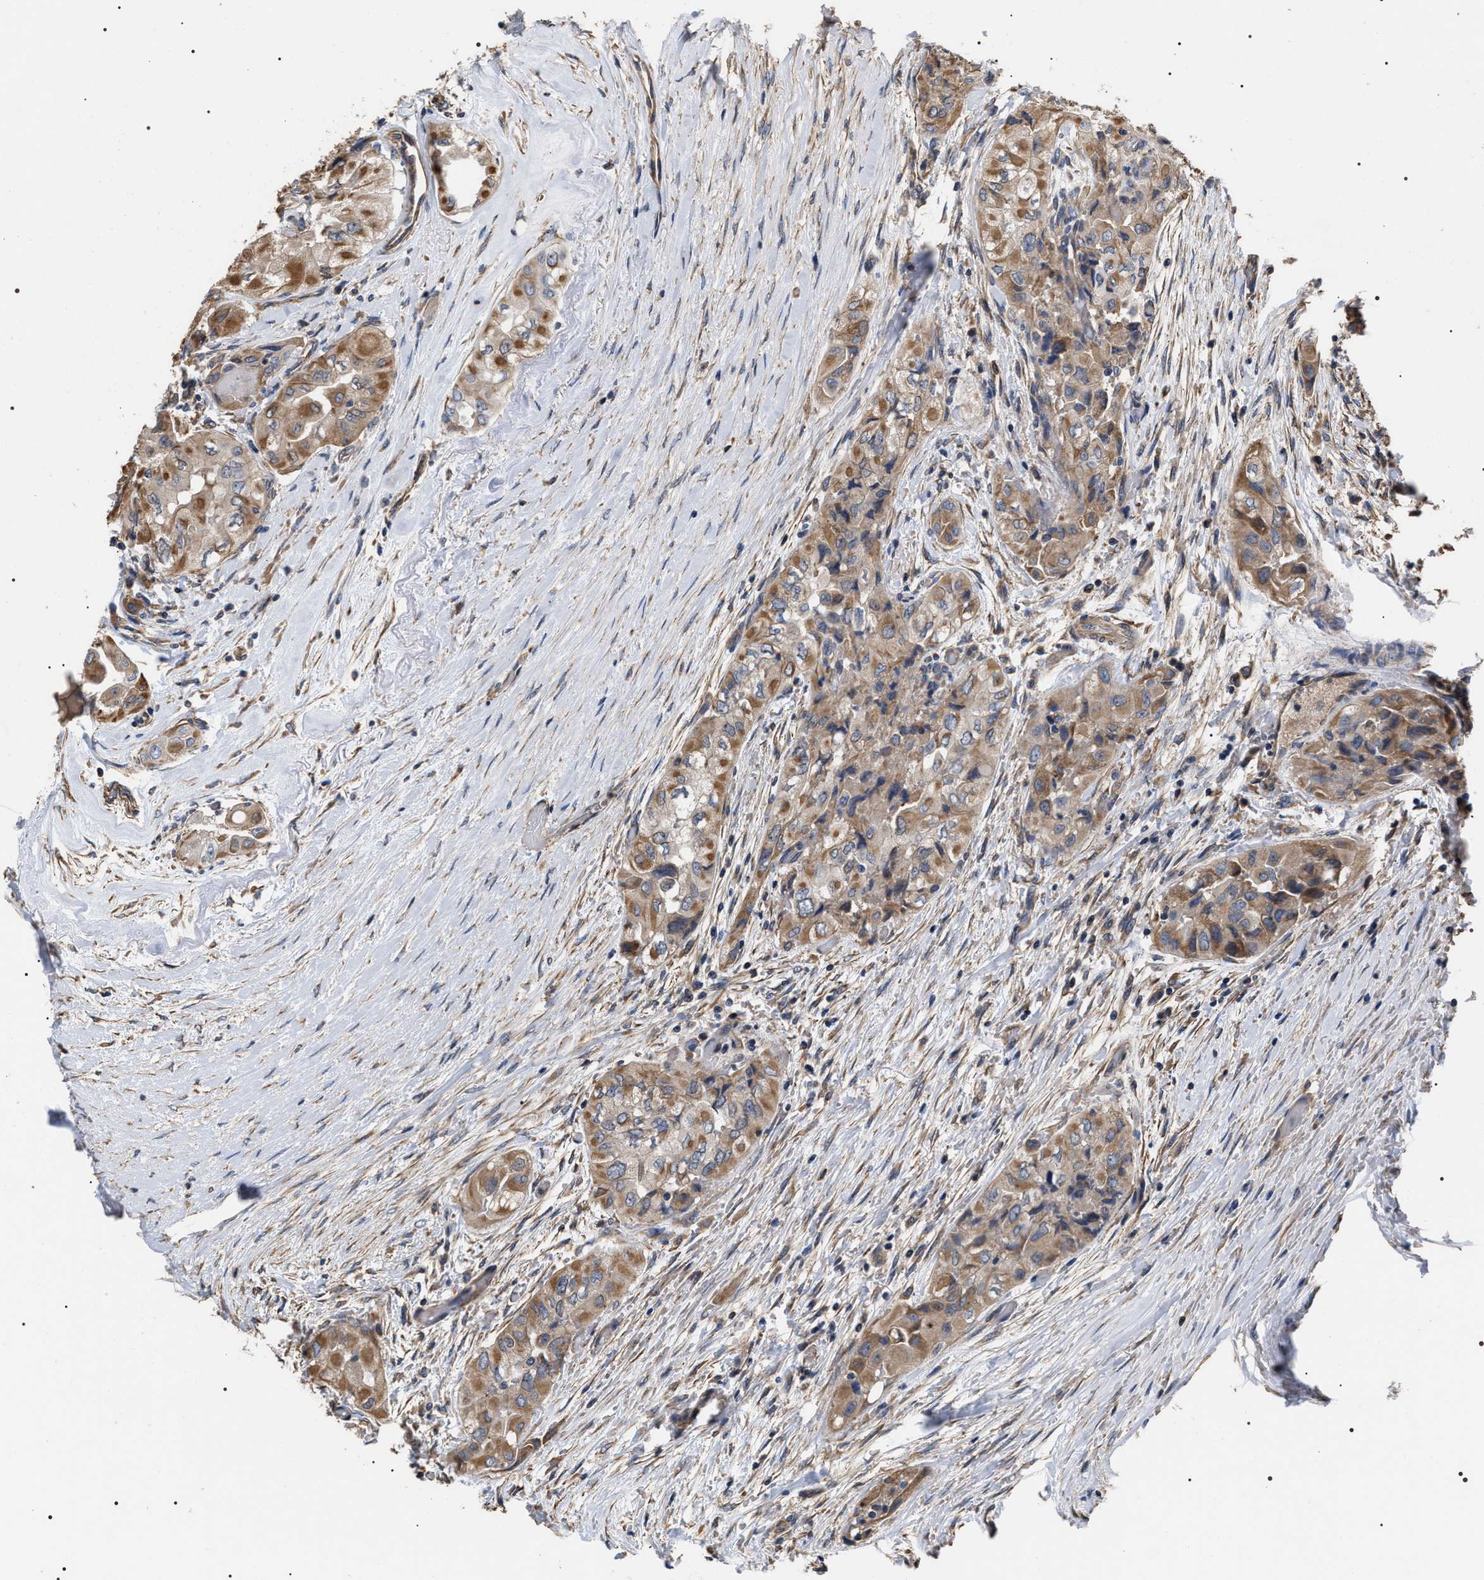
{"staining": {"intensity": "moderate", "quantity": "25%-75%", "location": "cytoplasmic/membranous"}, "tissue": "thyroid cancer", "cell_type": "Tumor cells", "image_type": "cancer", "snomed": [{"axis": "morphology", "description": "Papillary adenocarcinoma, NOS"}, {"axis": "topography", "description": "Thyroid gland"}], "caption": "Tumor cells demonstrate moderate cytoplasmic/membranous positivity in about 25%-75% of cells in papillary adenocarcinoma (thyroid).", "gene": "TSPAN33", "patient": {"sex": "female", "age": 59}}